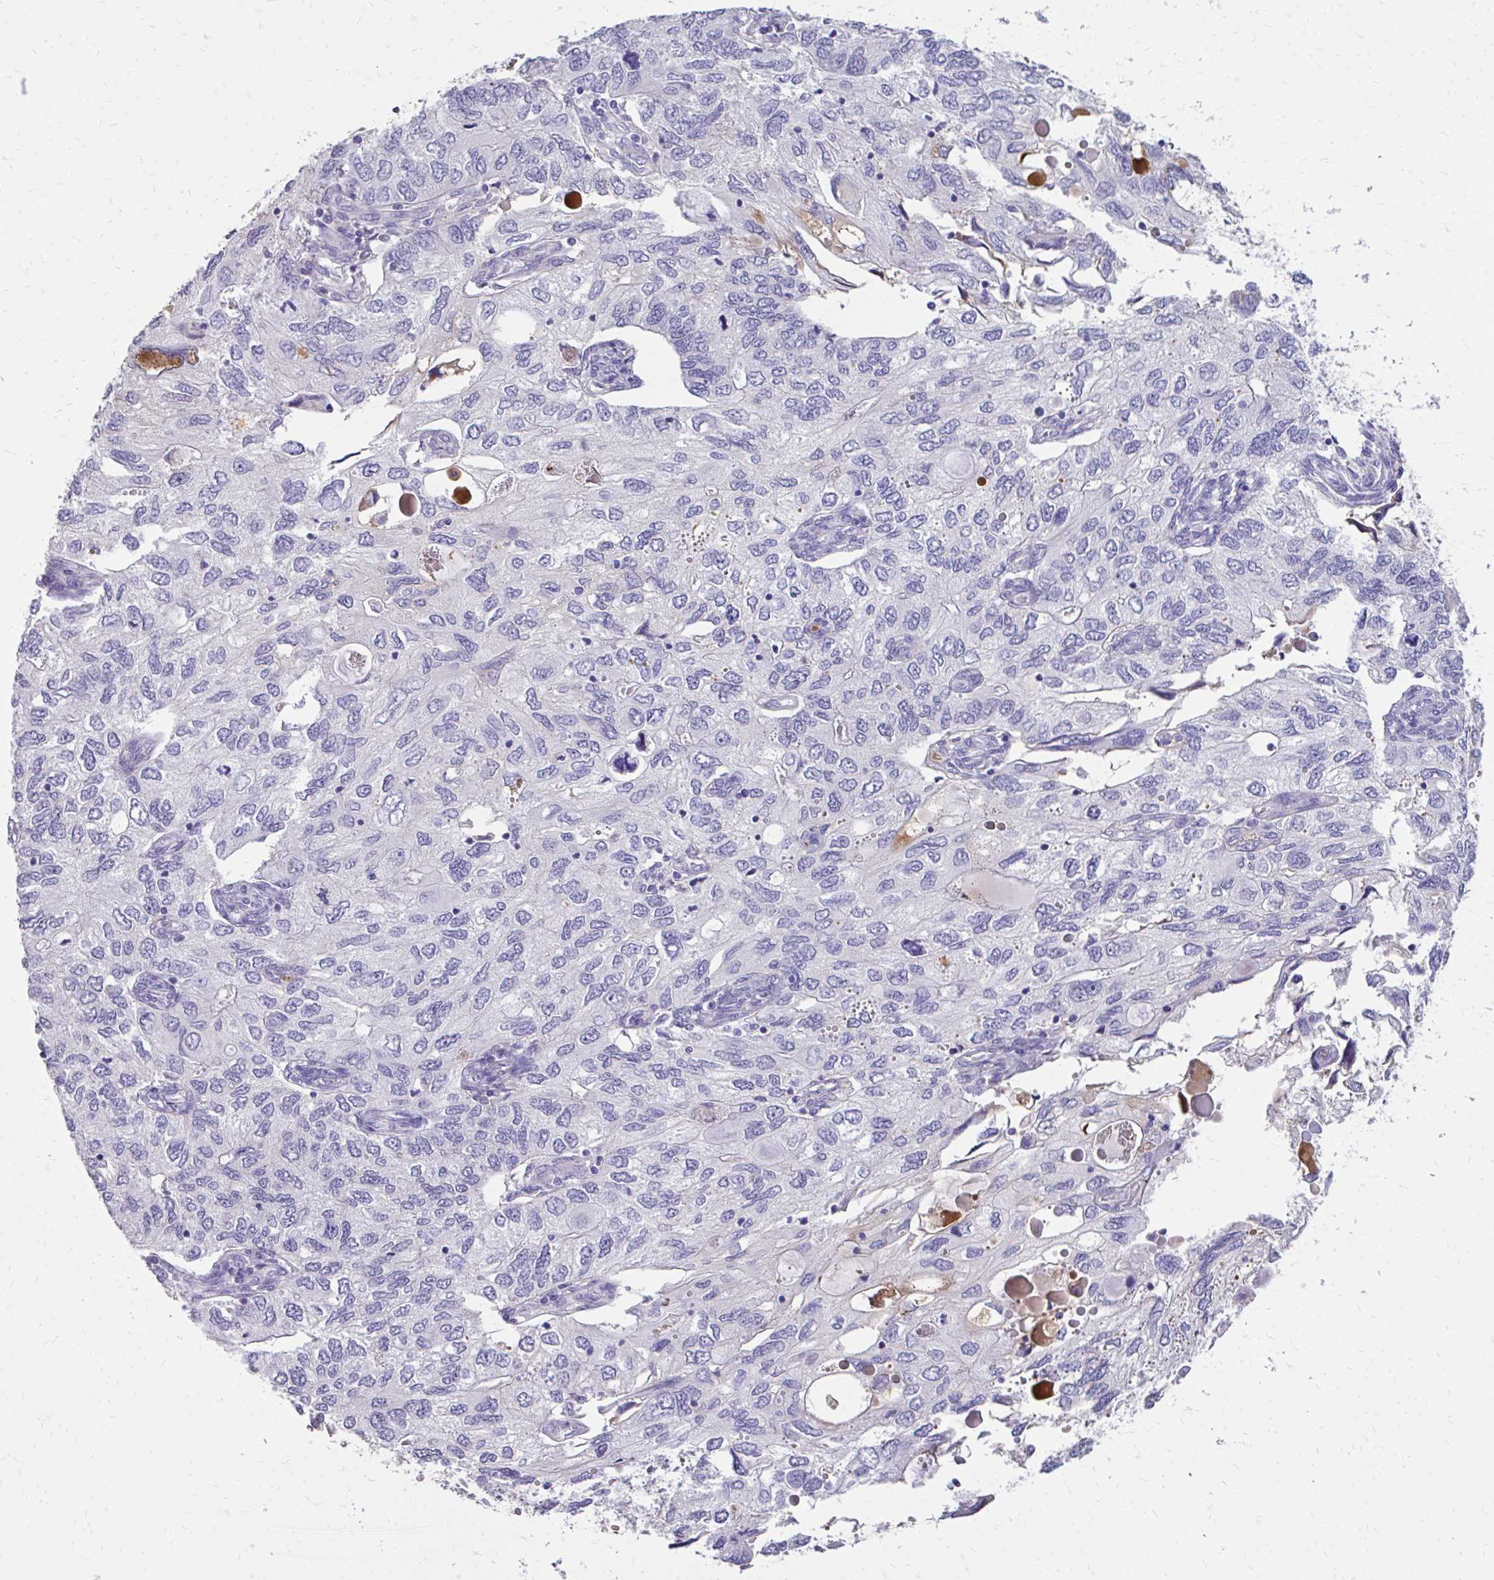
{"staining": {"intensity": "negative", "quantity": "none", "location": "none"}, "tissue": "endometrial cancer", "cell_type": "Tumor cells", "image_type": "cancer", "snomed": [{"axis": "morphology", "description": "Carcinoma, NOS"}, {"axis": "topography", "description": "Uterus"}], "caption": "Endometrial carcinoma was stained to show a protein in brown. There is no significant staining in tumor cells.", "gene": "CFH", "patient": {"sex": "female", "age": 76}}